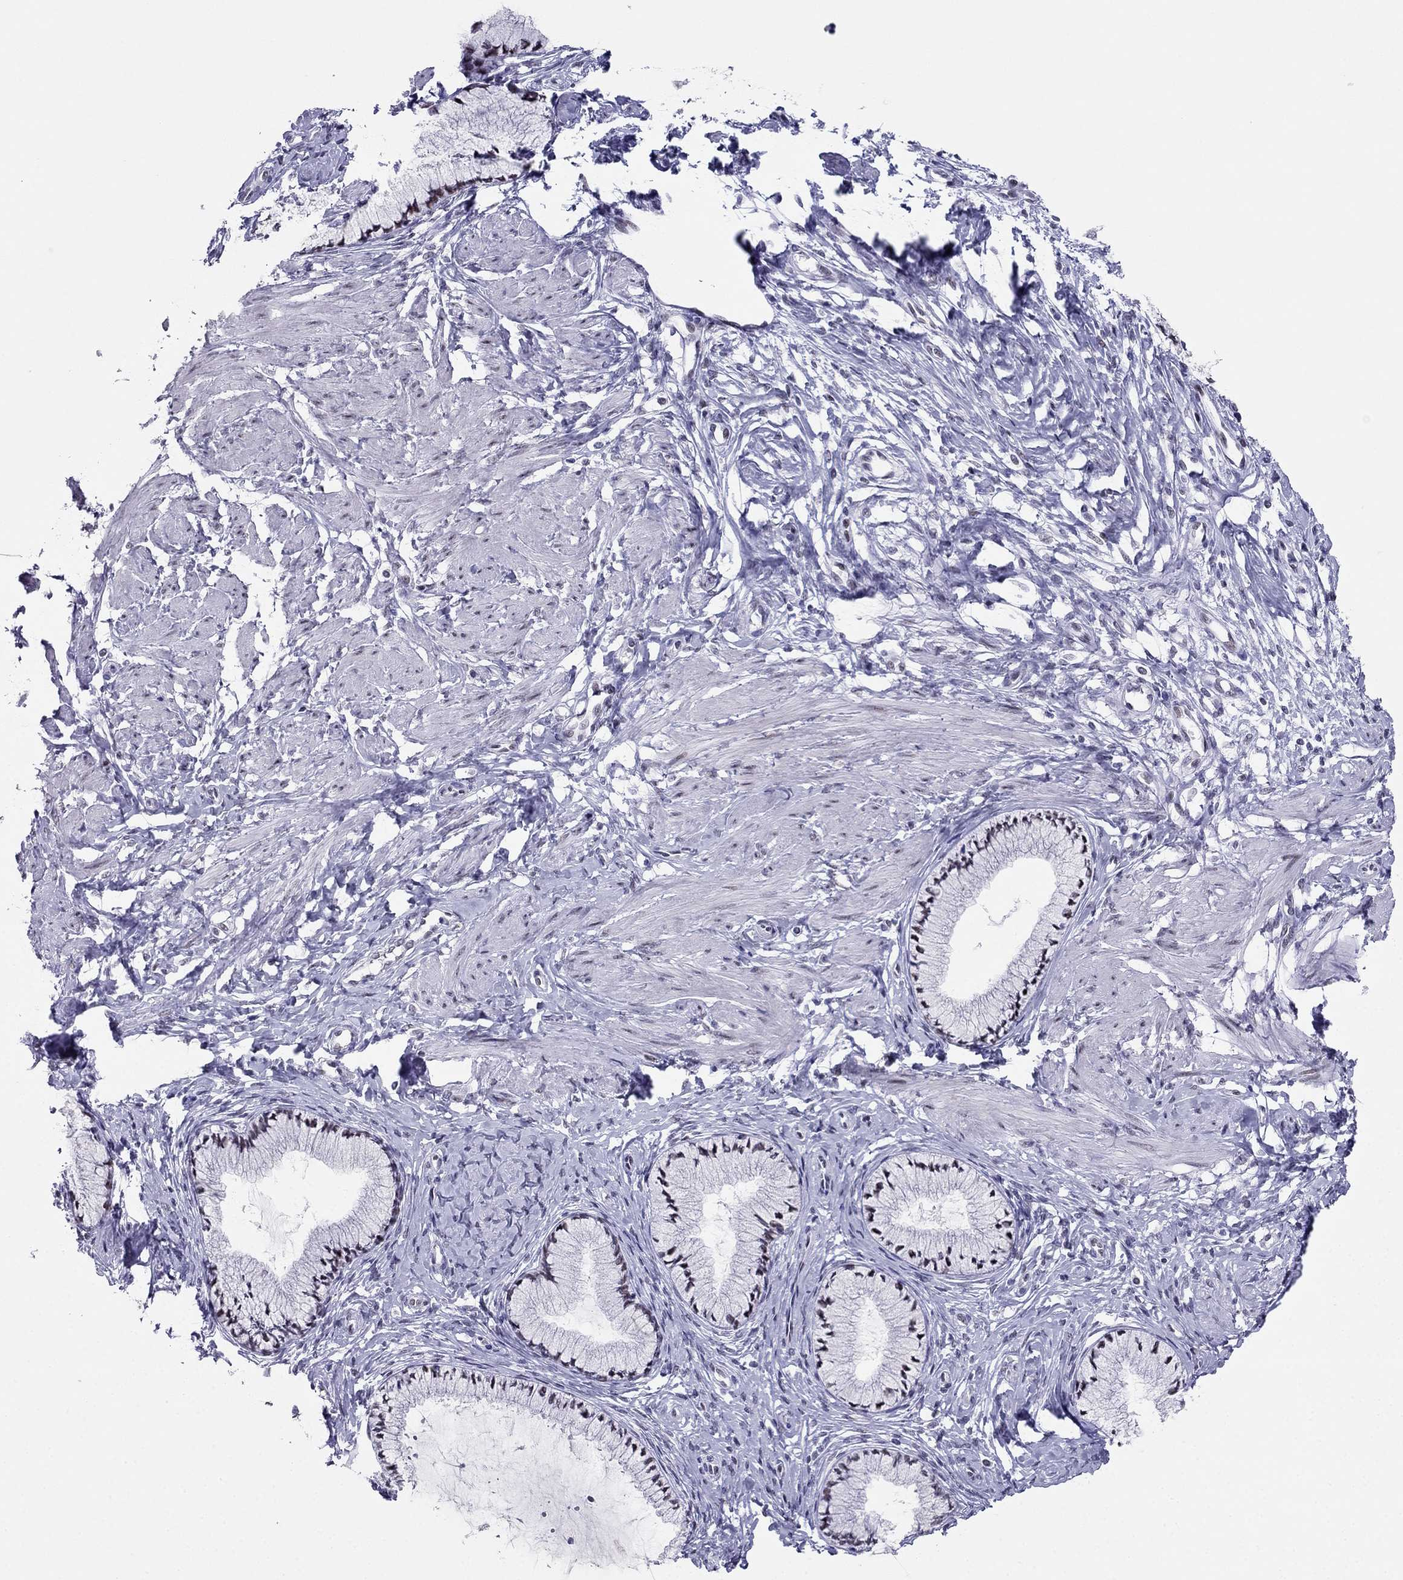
{"staining": {"intensity": "negative", "quantity": "none", "location": "none"}, "tissue": "cervix", "cell_type": "Glandular cells", "image_type": "normal", "snomed": [{"axis": "morphology", "description": "Normal tissue, NOS"}, {"axis": "topography", "description": "Cervix"}], "caption": "Normal cervix was stained to show a protein in brown. There is no significant positivity in glandular cells. (DAB immunohistochemistry, high magnification).", "gene": "PPM1G", "patient": {"sex": "female", "age": 37}}